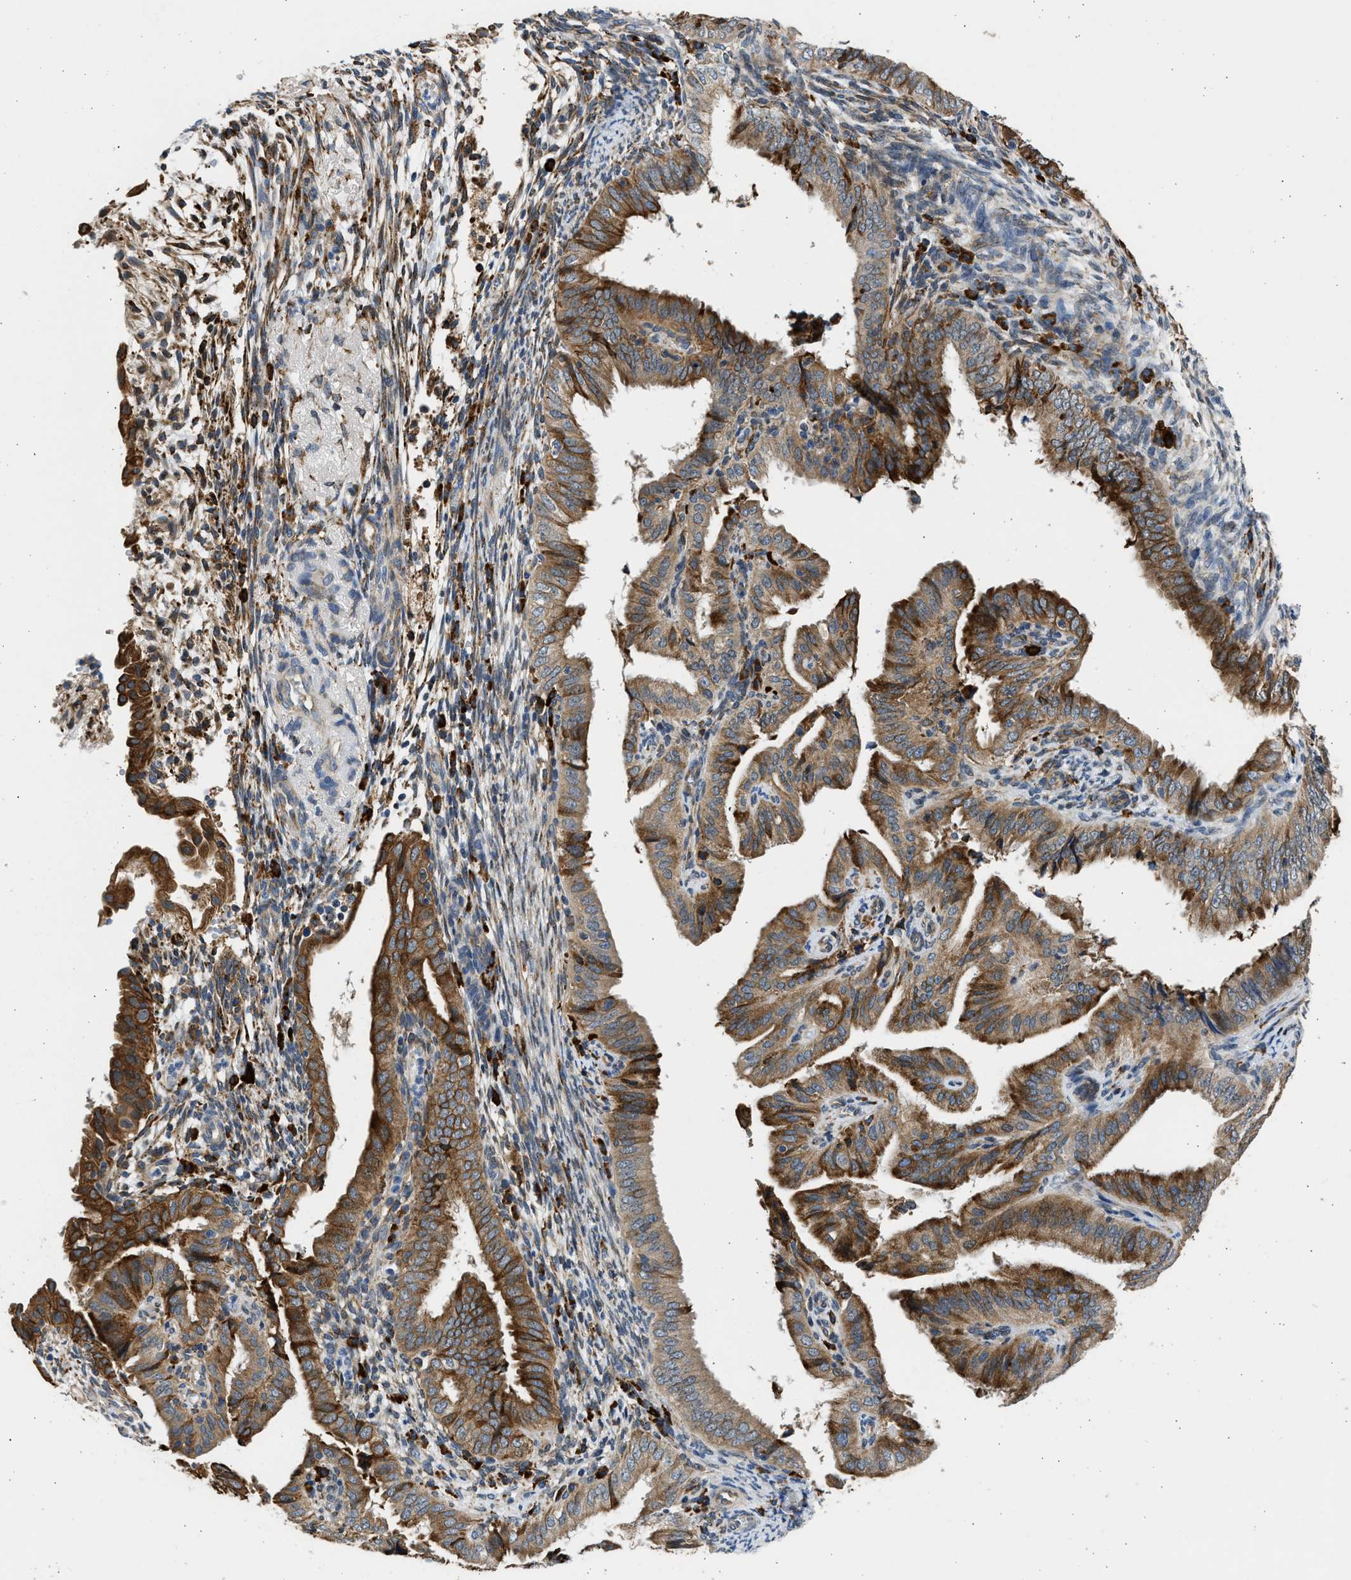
{"staining": {"intensity": "strong", "quantity": ">75%", "location": "cytoplasmic/membranous"}, "tissue": "endometrial cancer", "cell_type": "Tumor cells", "image_type": "cancer", "snomed": [{"axis": "morphology", "description": "Adenocarcinoma, NOS"}, {"axis": "topography", "description": "Endometrium"}], "caption": "Human endometrial cancer (adenocarcinoma) stained for a protein (brown) exhibits strong cytoplasmic/membranous positive staining in approximately >75% of tumor cells.", "gene": "PLD2", "patient": {"sex": "female", "age": 58}}